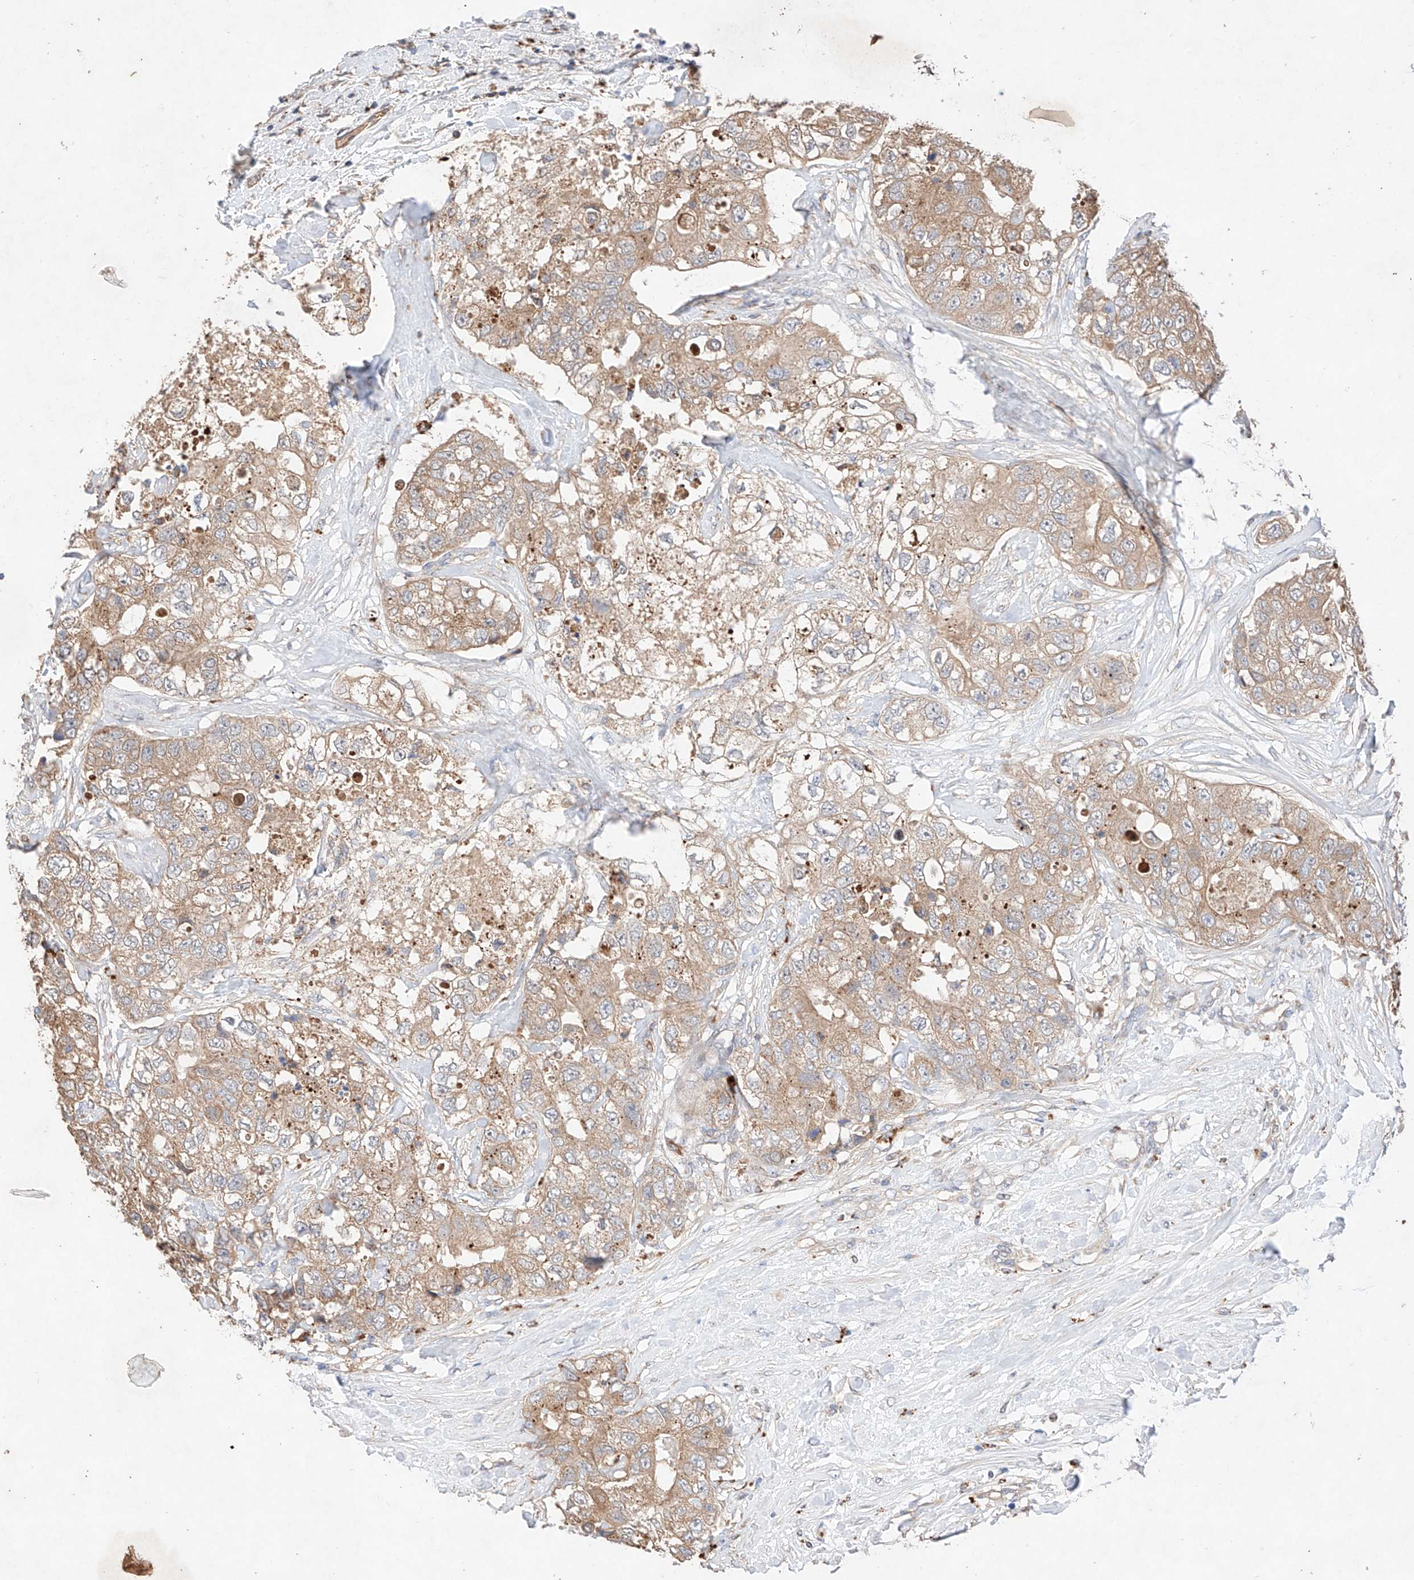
{"staining": {"intensity": "weak", "quantity": ">75%", "location": "cytoplasmic/membranous"}, "tissue": "breast cancer", "cell_type": "Tumor cells", "image_type": "cancer", "snomed": [{"axis": "morphology", "description": "Duct carcinoma"}, {"axis": "topography", "description": "Breast"}], "caption": "DAB (3,3'-diaminobenzidine) immunohistochemical staining of human breast cancer (infiltrating ductal carcinoma) demonstrates weak cytoplasmic/membranous protein positivity in approximately >75% of tumor cells.", "gene": "C6orf62", "patient": {"sex": "female", "age": 62}}